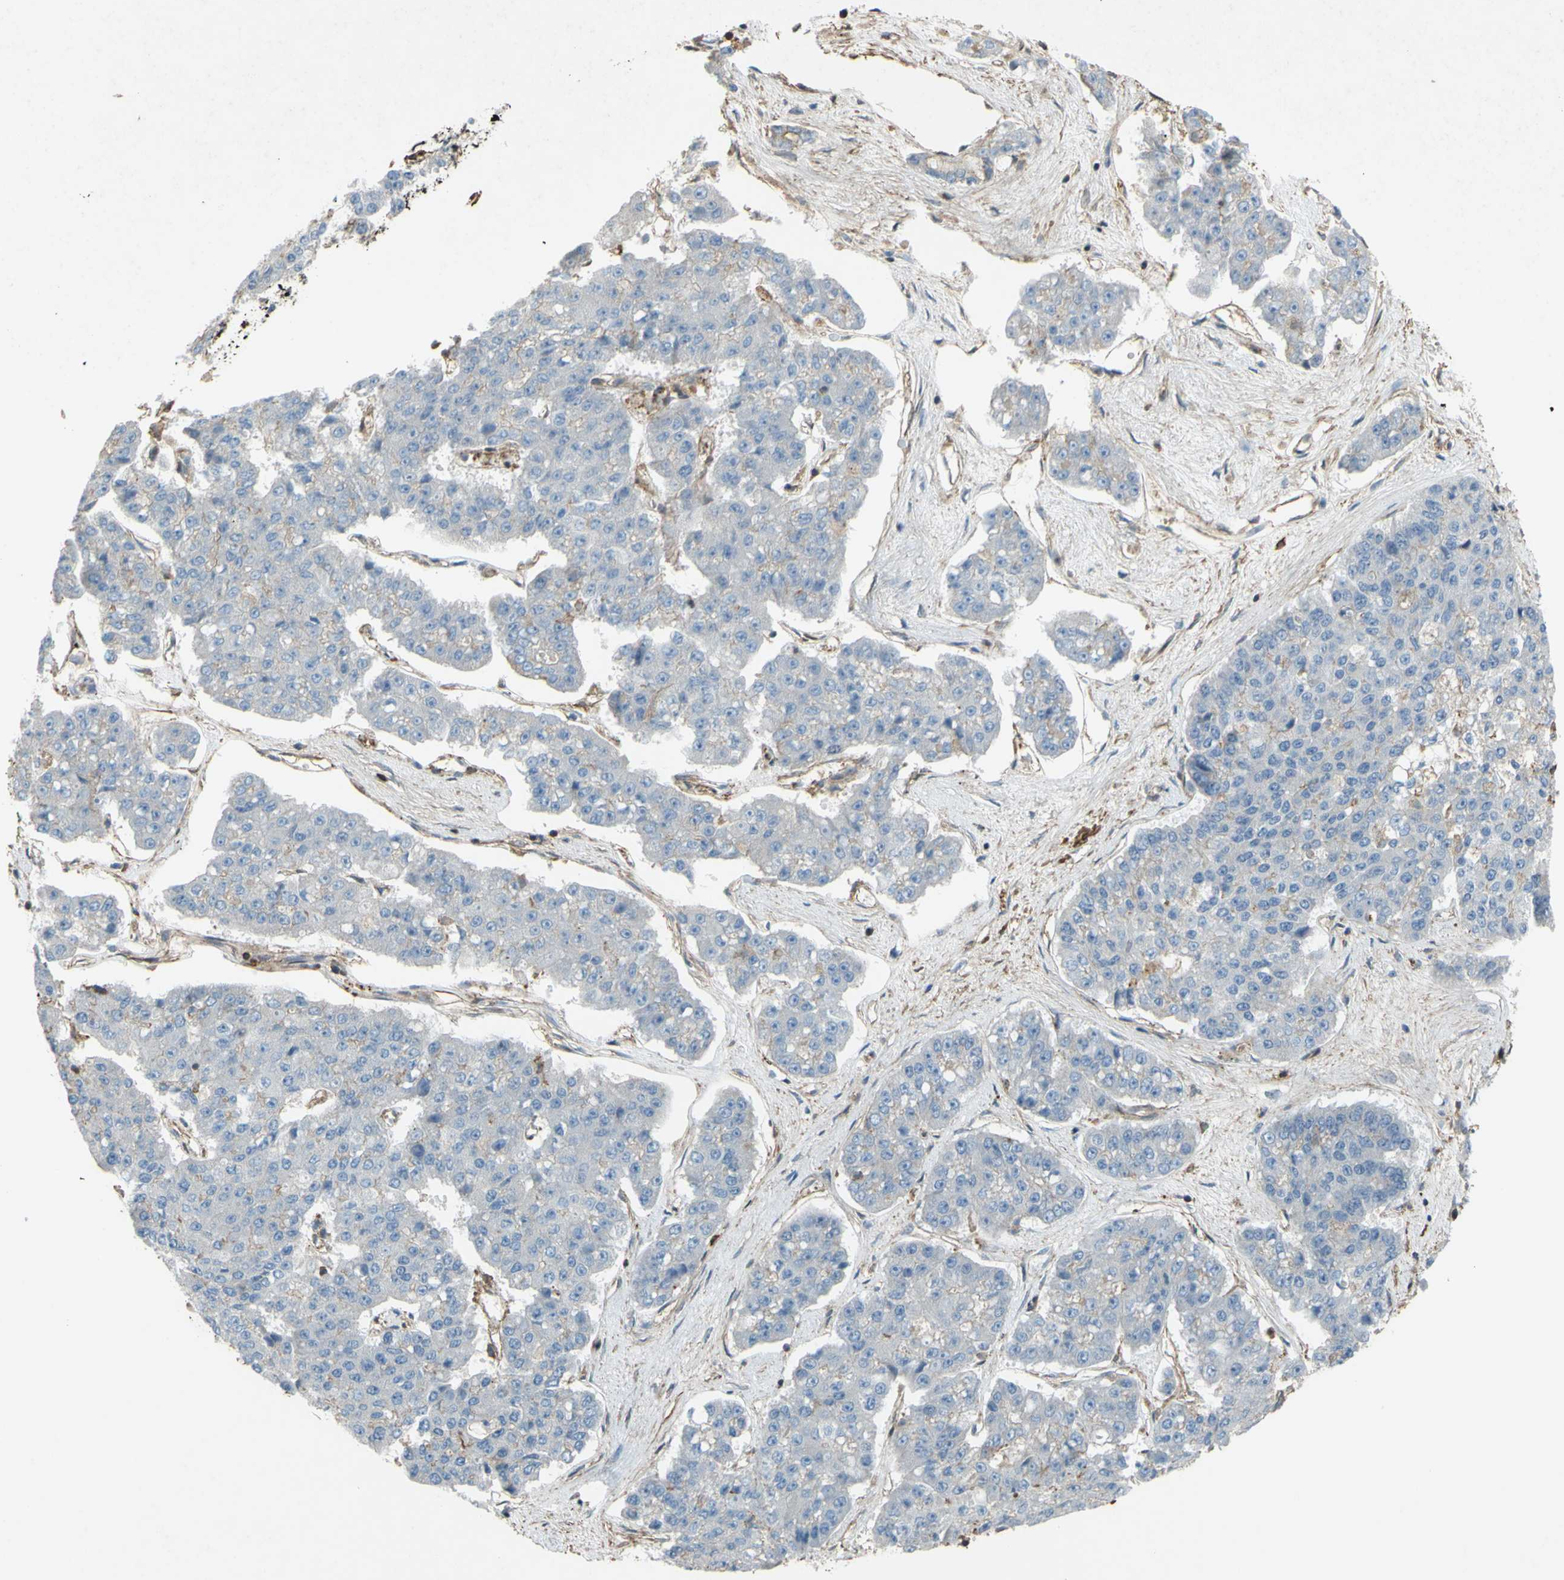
{"staining": {"intensity": "weak", "quantity": "<25%", "location": "cytoplasmic/membranous"}, "tissue": "pancreatic cancer", "cell_type": "Tumor cells", "image_type": "cancer", "snomed": [{"axis": "morphology", "description": "Adenocarcinoma, NOS"}, {"axis": "topography", "description": "Pancreas"}], "caption": "There is no significant staining in tumor cells of pancreatic cancer.", "gene": "ADD3", "patient": {"sex": "male", "age": 50}}